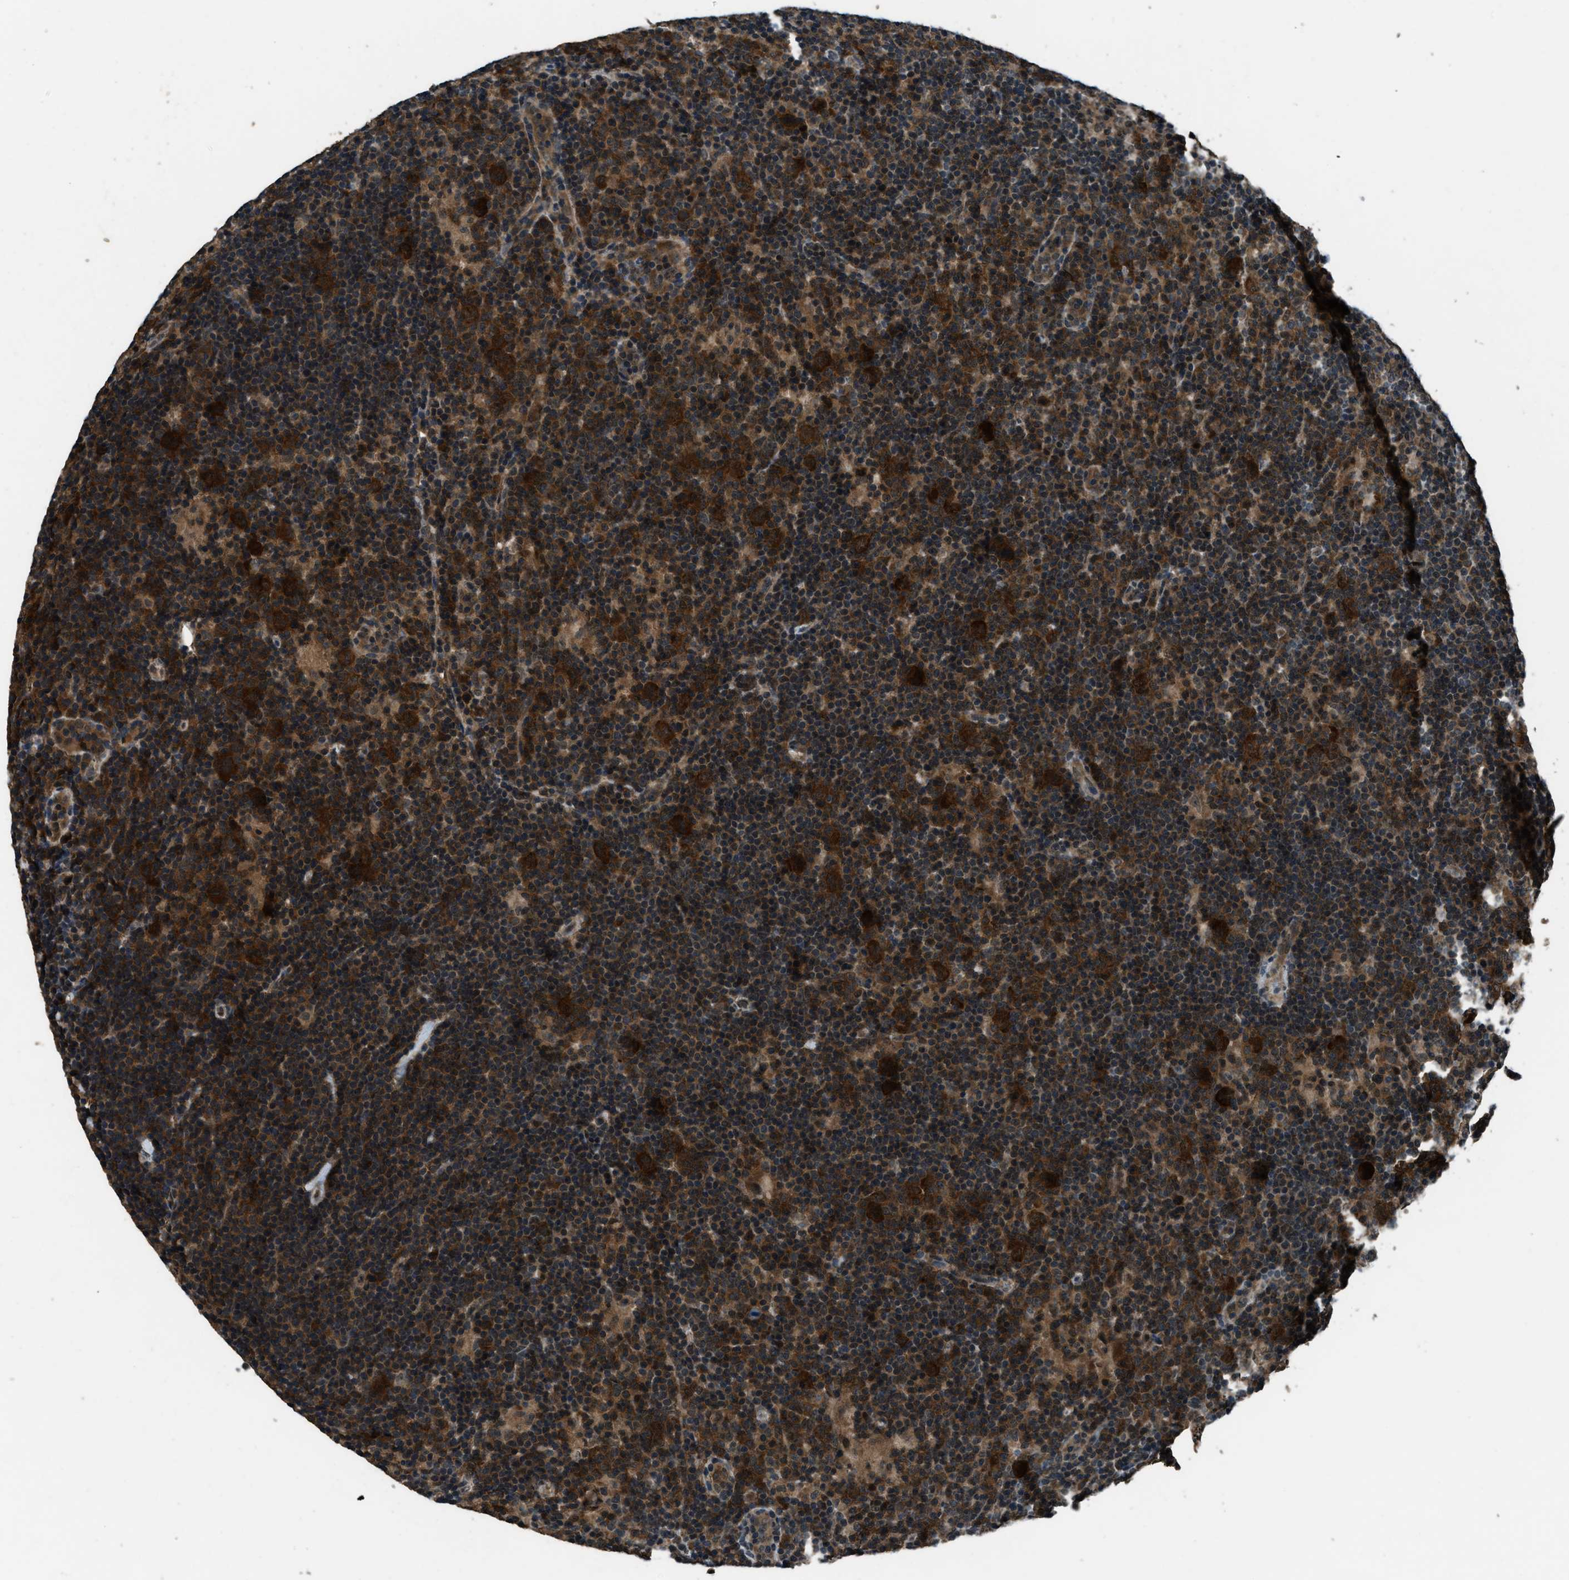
{"staining": {"intensity": "strong", "quantity": ">75%", "location": "cytoplasmic/membranous"}, "tissue": "lymphoma", "cell_type": "Tumor cells", "image_type": "cancer", "snomed": [{"axis": "morphology", "description": "Hodgkin's disease, NOS"}, {"axis": "topography", "description": "Lymph node"}], "caption": "The histopathology image reveals staining of lymphoma, revealing strong cytoplasmic/membranous protein positivity (brown color) within tumor cells. (DAB (3,3'-diaminobenzidine) IHC, brown staining for protein, blue staining for nuclei).", "gene": "NUDCD3", "patient": {"sex": "female", "age": 57}}